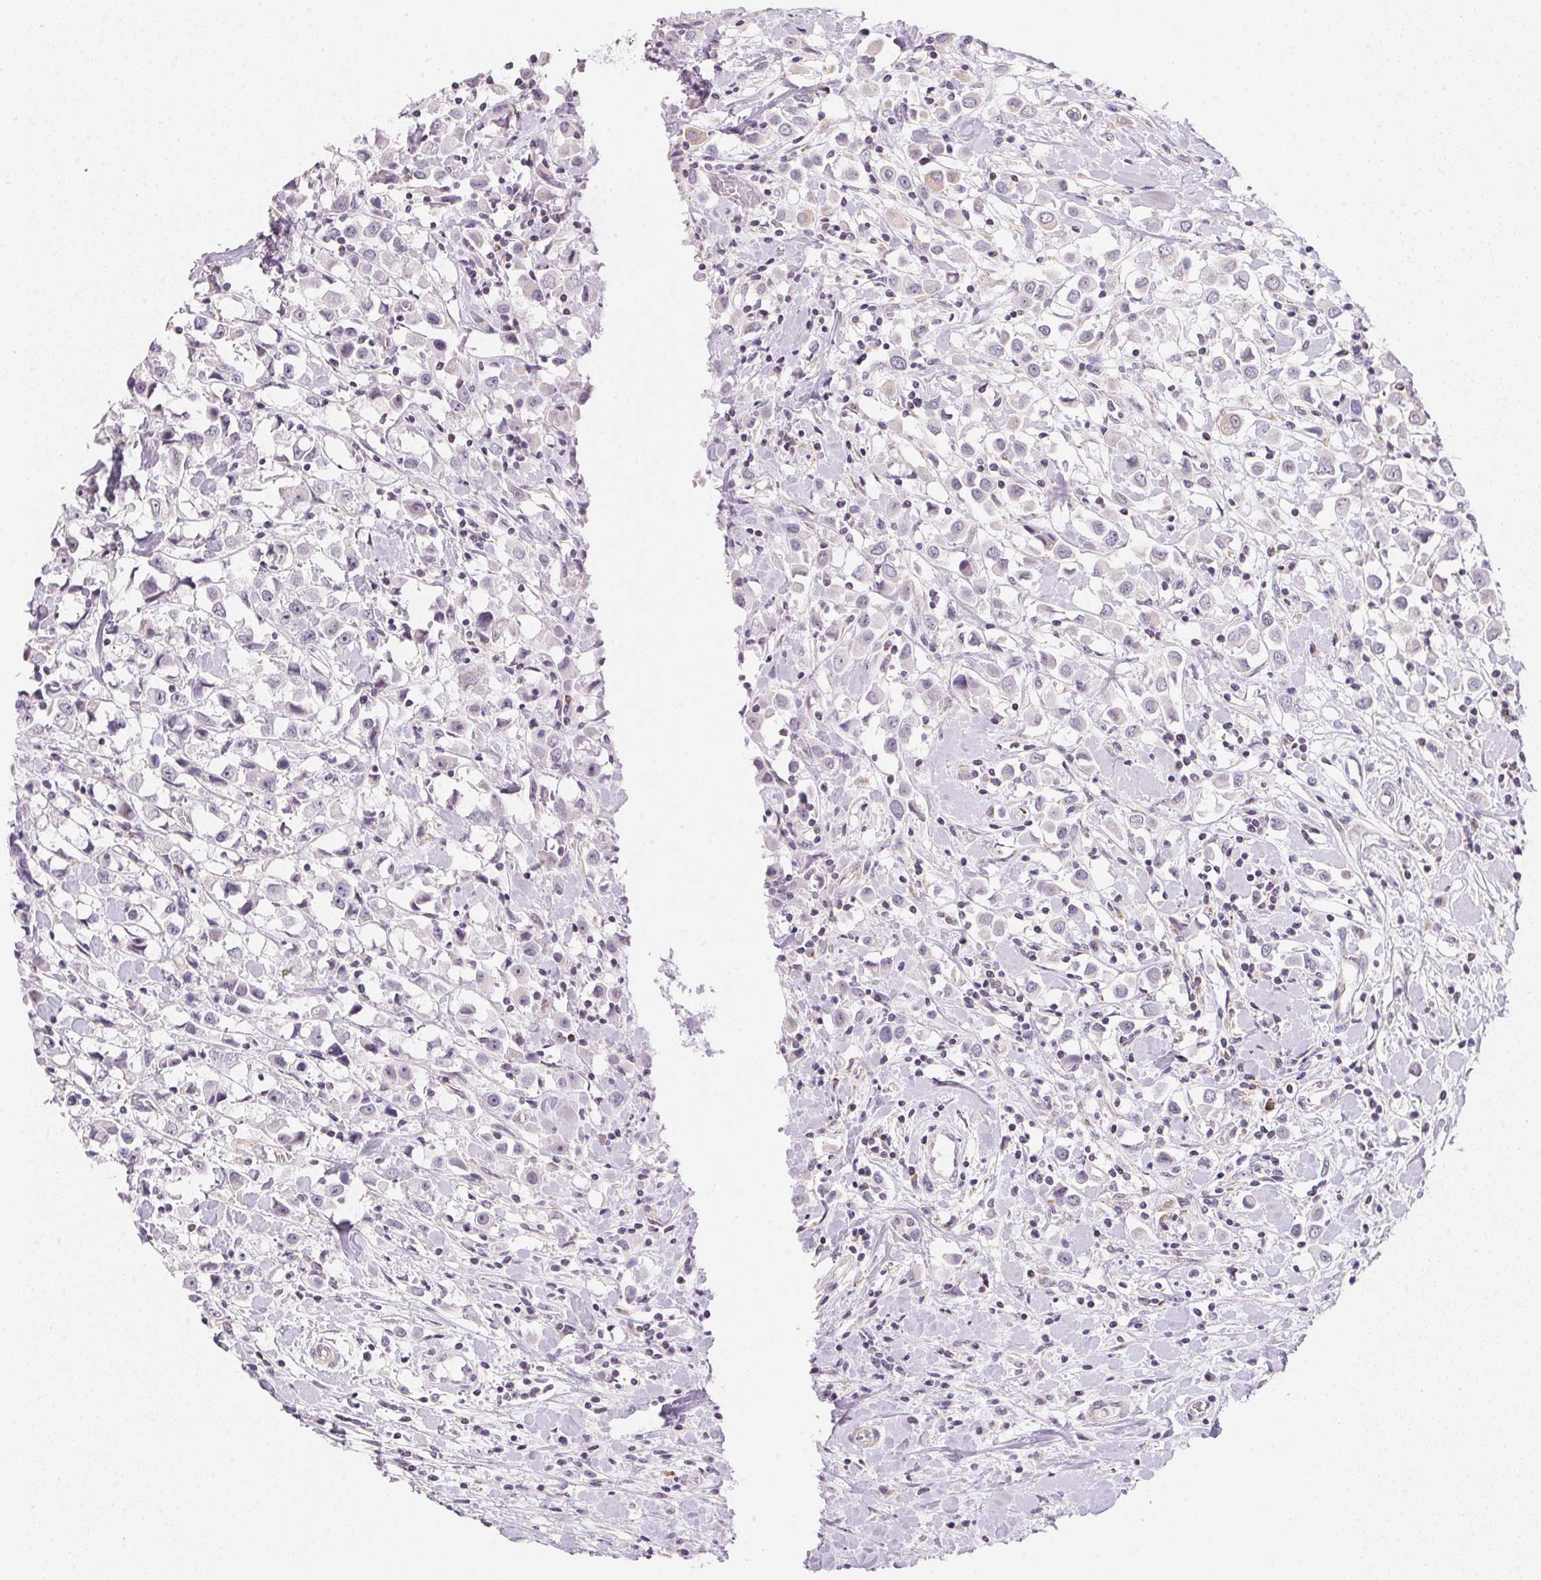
{"staining": {"intensity": "negative", "quantity": "none", "location": "none"}, "tissue": "breast cancer", "cell_type": "Tumor cells", "image_type": "cancer", "snomed": [{"axis": "morphology", "description": "Duct carcinoma"}, {"axis": "topography", "description": "Breast"}], "caption": "The image displays no staining of tumor cells in breast cancer.", "gene": "GIPC2", "patient": {"sex": "female", "age": 61}}